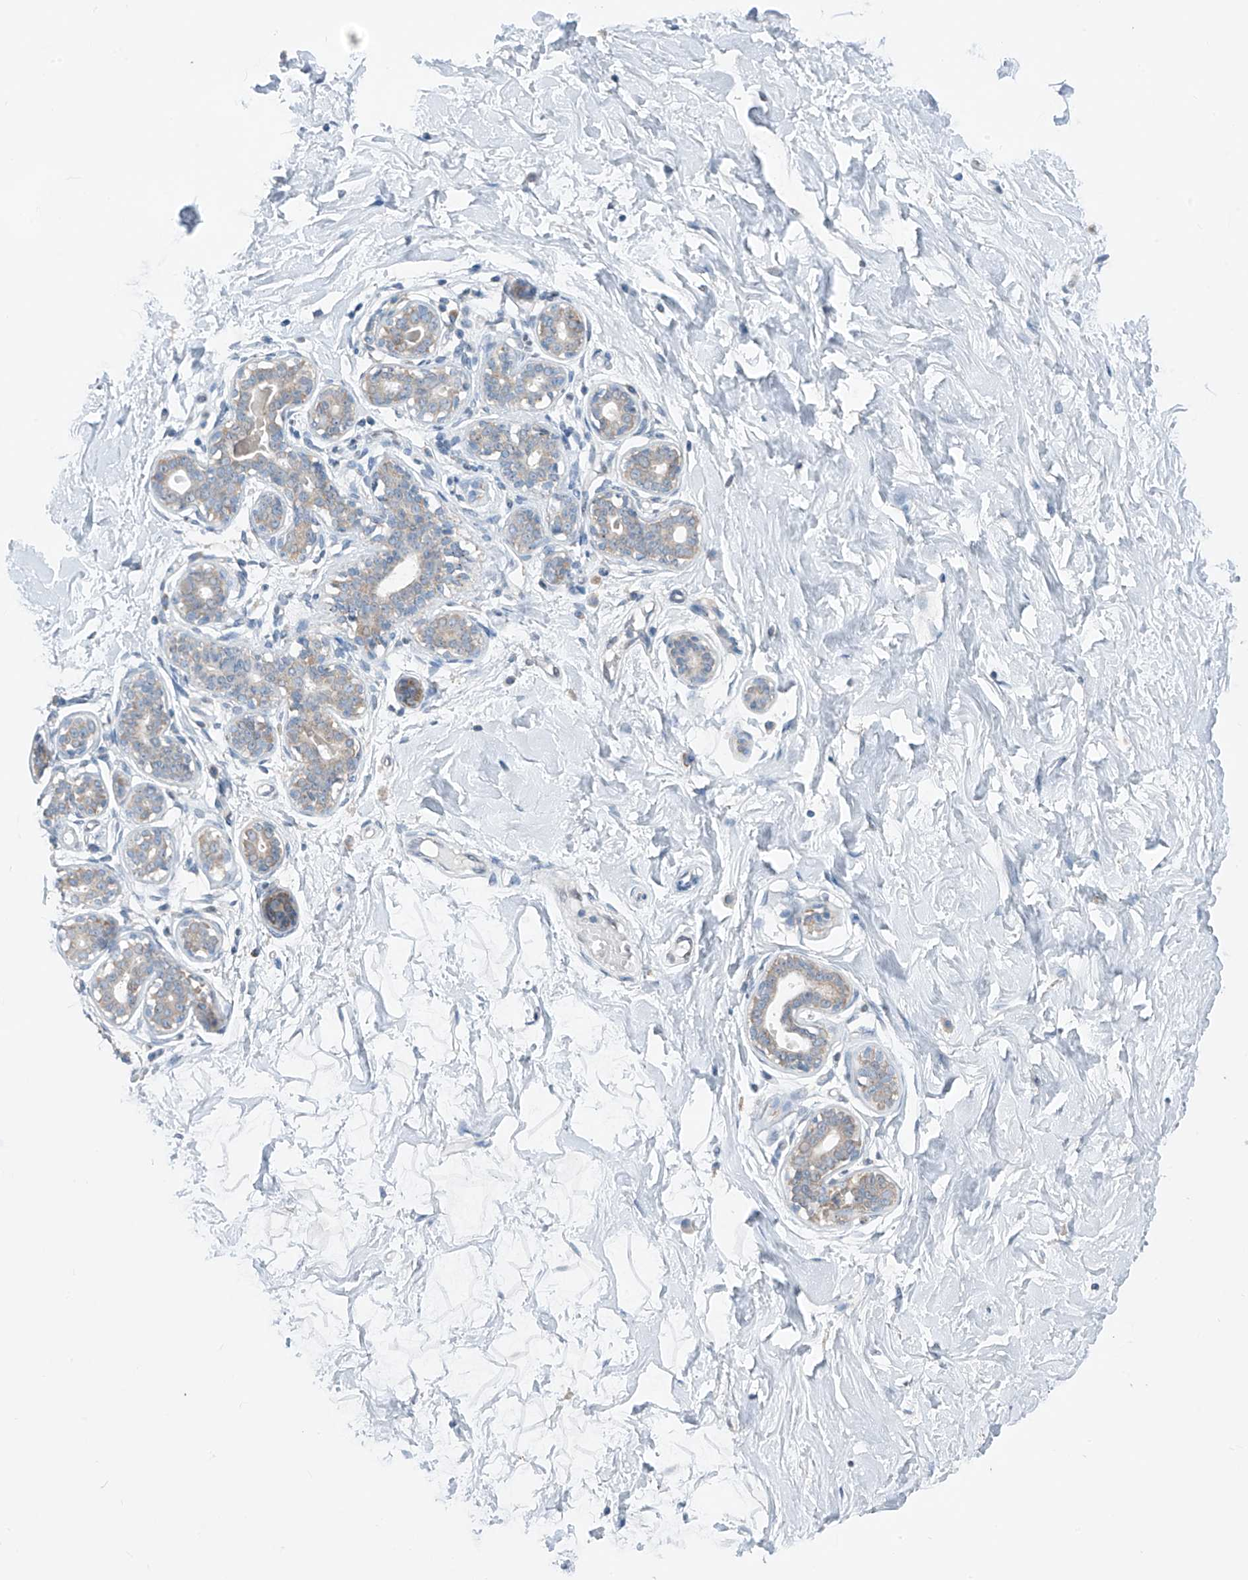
{"staining": {"intensity": "negative", "quantity": "none", "location": "none"}, "tissue": "breast", "cell_type": "Adipocytes", "image_type": "normal", "snomed": [{"axis": "morphology", "description": "Normal tissue, NOS"}, {"axis": "morphology", "description": "Adenoma, NOS"}, {"axis": "topography", "description": "Breast"}], "caption": "High power microscopy micrograph of an immunohistochemistry micrograph of benign breast, revealing no significant expression in adipocytes. Brightfield microscopy of IHC stained with DAB (3,3'-diaminobenzidine) (brown) and hematoxylin (blue), captured at high magnification.", "gene": "RPL4", "patient": {"sex": "female", "age": 23}}